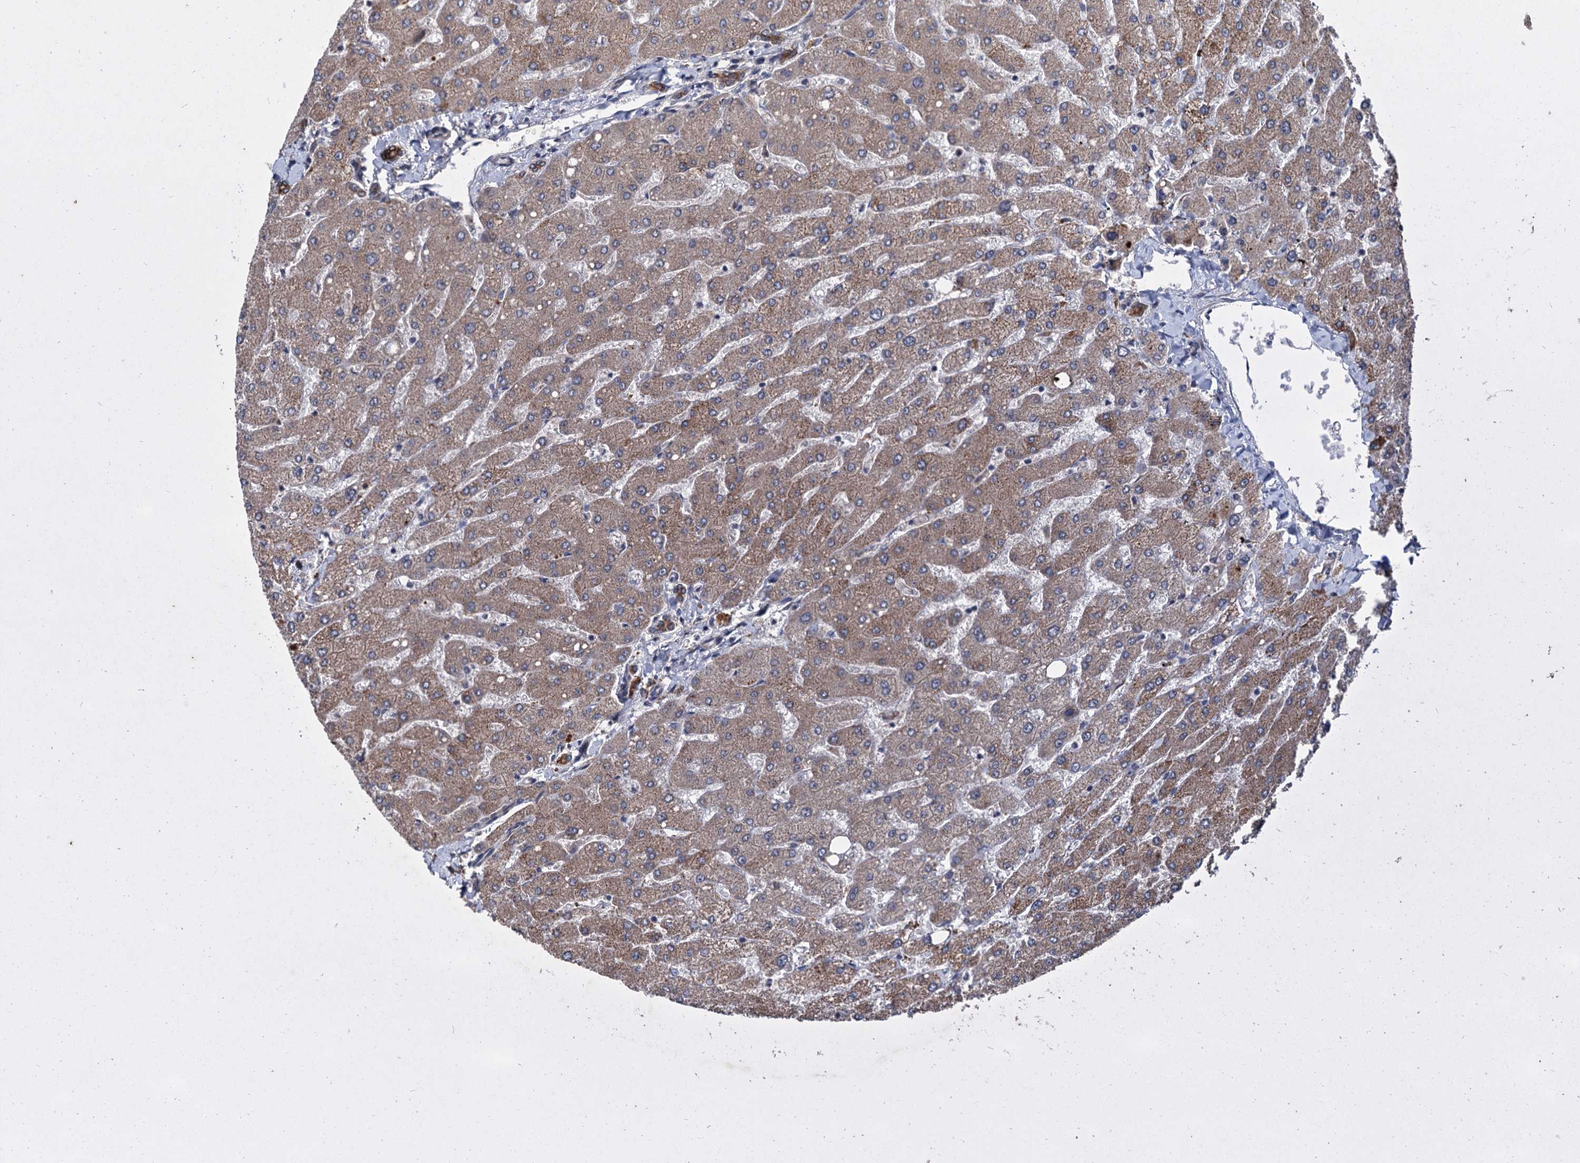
{"staining": {"intensity": "moderate", "quantity": ">75%", "location": "cytoplasmic/membranous"}, "tissue": "liver", "cell_type": "Cholangiocytes", "image_type": "normal", "snomed": [{"axis": "morphology", "description": "Normal tissue, NOS"}, {"axis": "topography", "description": "Liver"}], "caption": "Human liver stained with a brown dye displays moderate cytoplasmic/membranous positive positivity in about >75% of cholangiocytes.", "gene": "RITA1", "patient": {"sex": "male", "age": 55}}